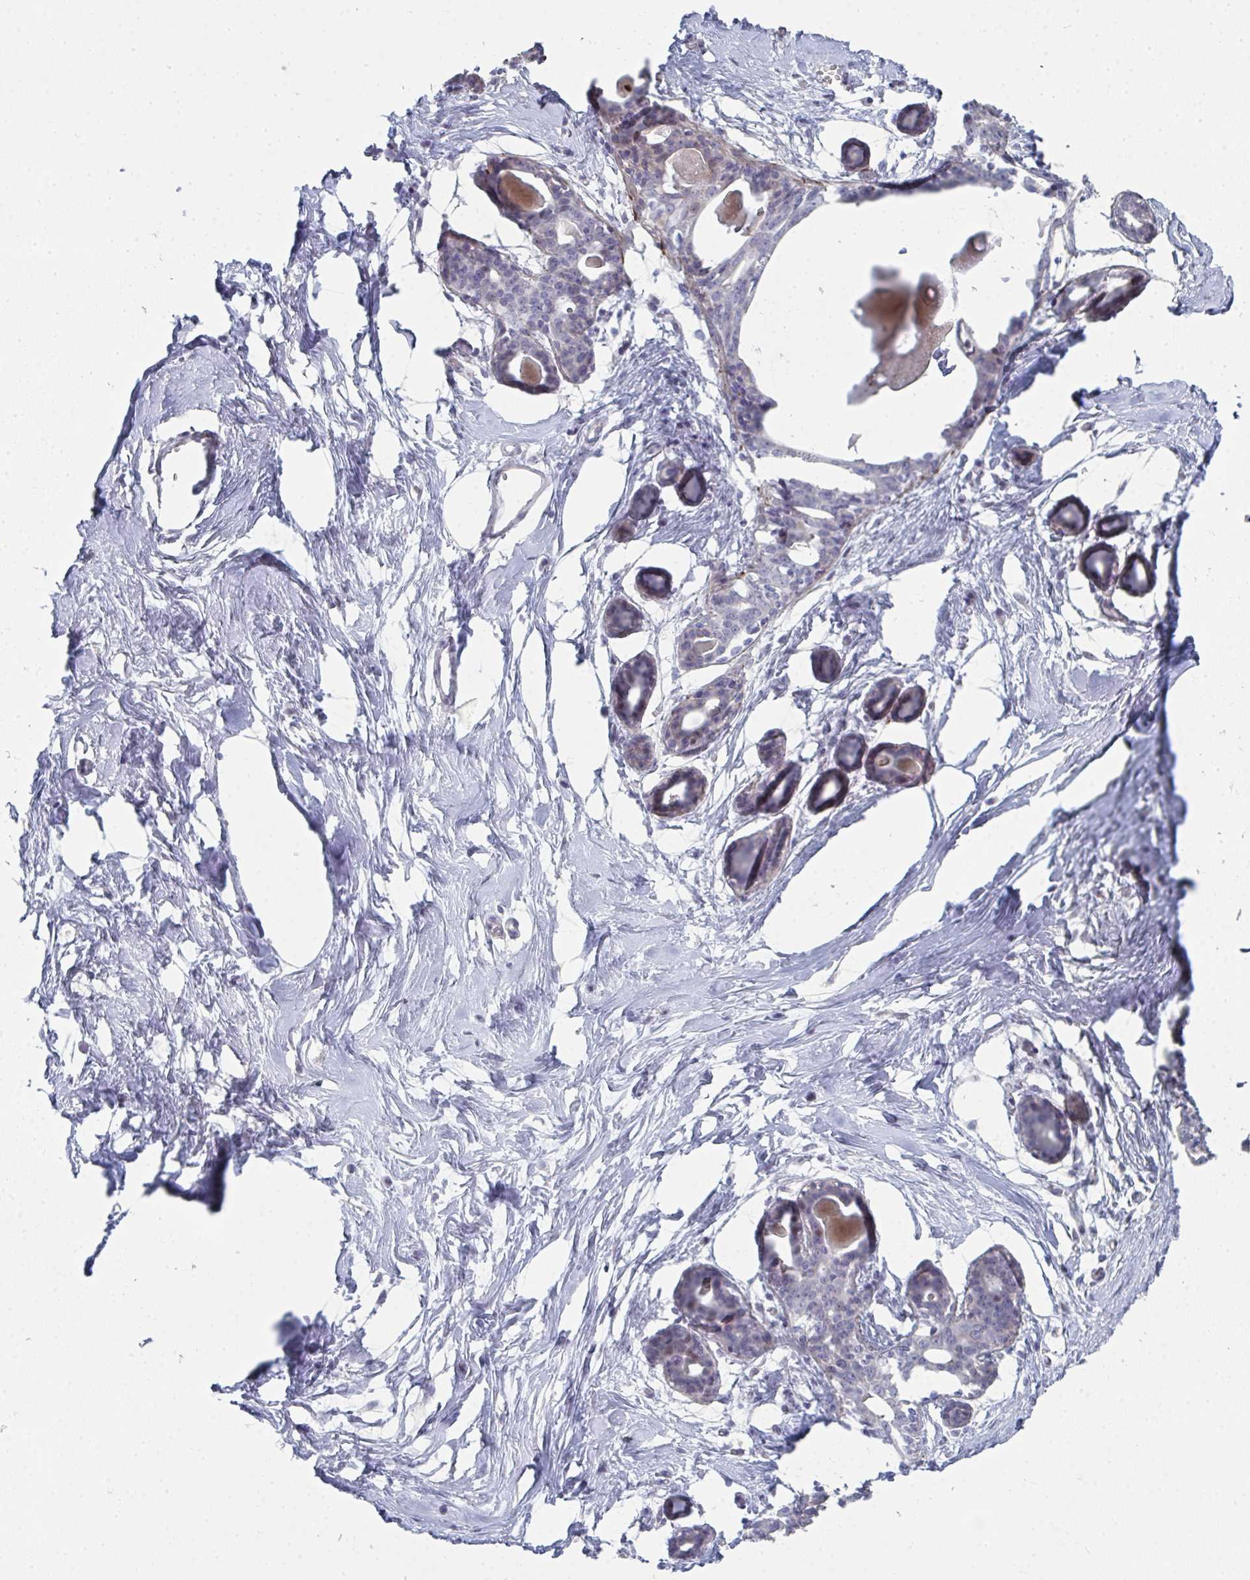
{"staining": {"intensity": "negative", "quantity": "none", "location": "none"}, "tissue": "breast", "cell_type": "Adipocytes", "image_type": "normal", "snomed": [{"axis": "morphology", "description": "Normal tissue, NOS"}, {"axis": "topography", "description": "Breast"}], "caption": "DAB (3,3'-diaminobenzidine) immunohistochemical staining of normal breast exhibits no significant expression in adipocytes.", "gene": "A1CF", "patient": {"sex": "female", "age": 45}}